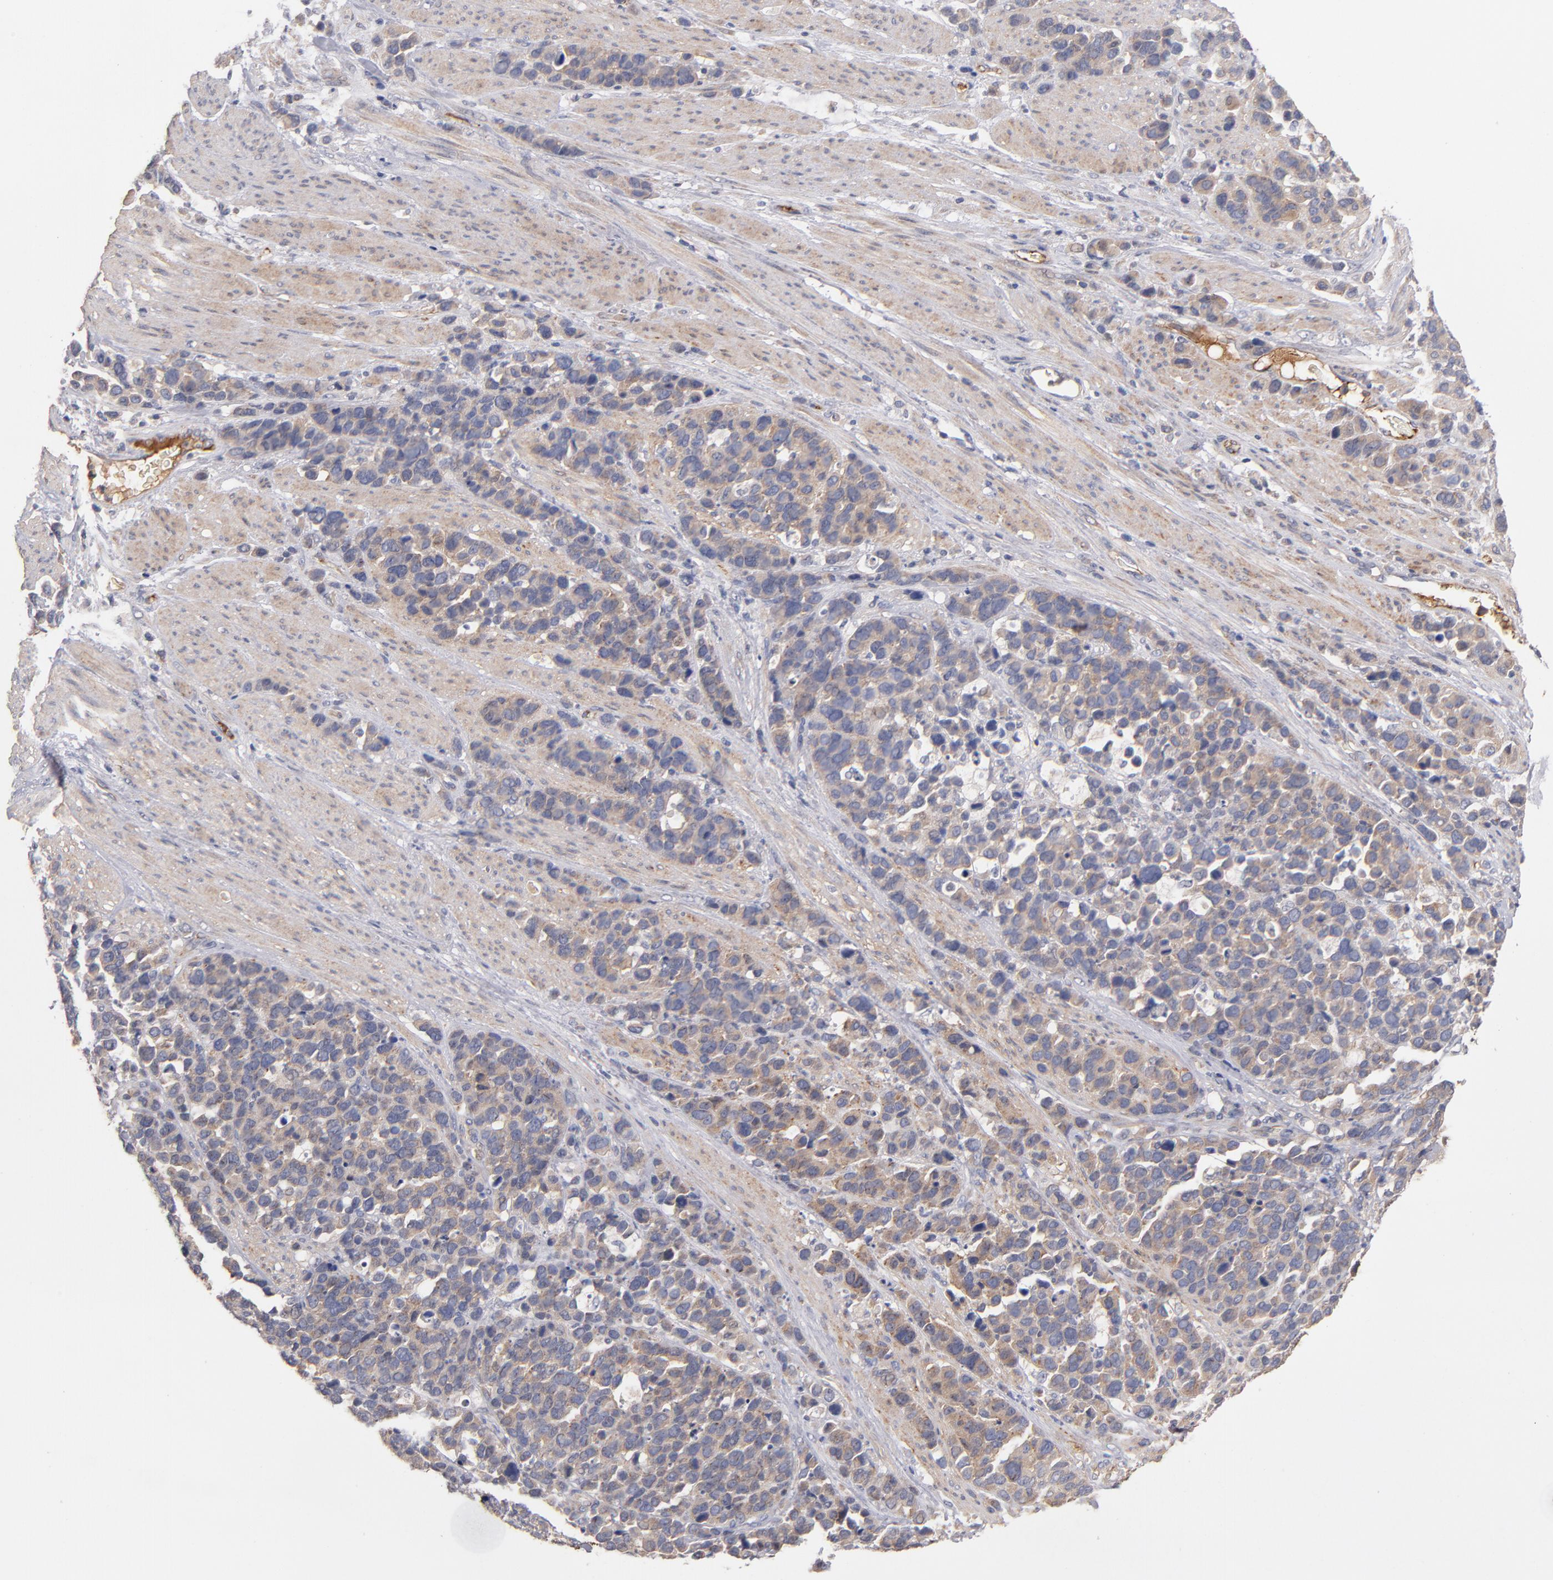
{"staining": {"intensity": "weak", "quantity": ">75%", "location": "cytoplasmic/membranous"}, "tissue": "stomach cancer", "cell_type": "Tumor cells", "image_type": "cancer", "snomed": [{"axis": "morphology", "description": "Adenocarcinoma, NOS"}, {"axis": "topography", "description": "Stomach, upper"}], "caption": "Tumor cells exhibit weak cytoplasmic/membranous staining in about >75% of cells in adenocarcinoma (stomach). The staining was performed using DAB (3,3'-diaminobenzidine), with brown indicating positive protein expression. Nuclei are stained blue with hematoxylin.", "gene": "DACT1", "patient": {"sex": "male", "age": 71}}